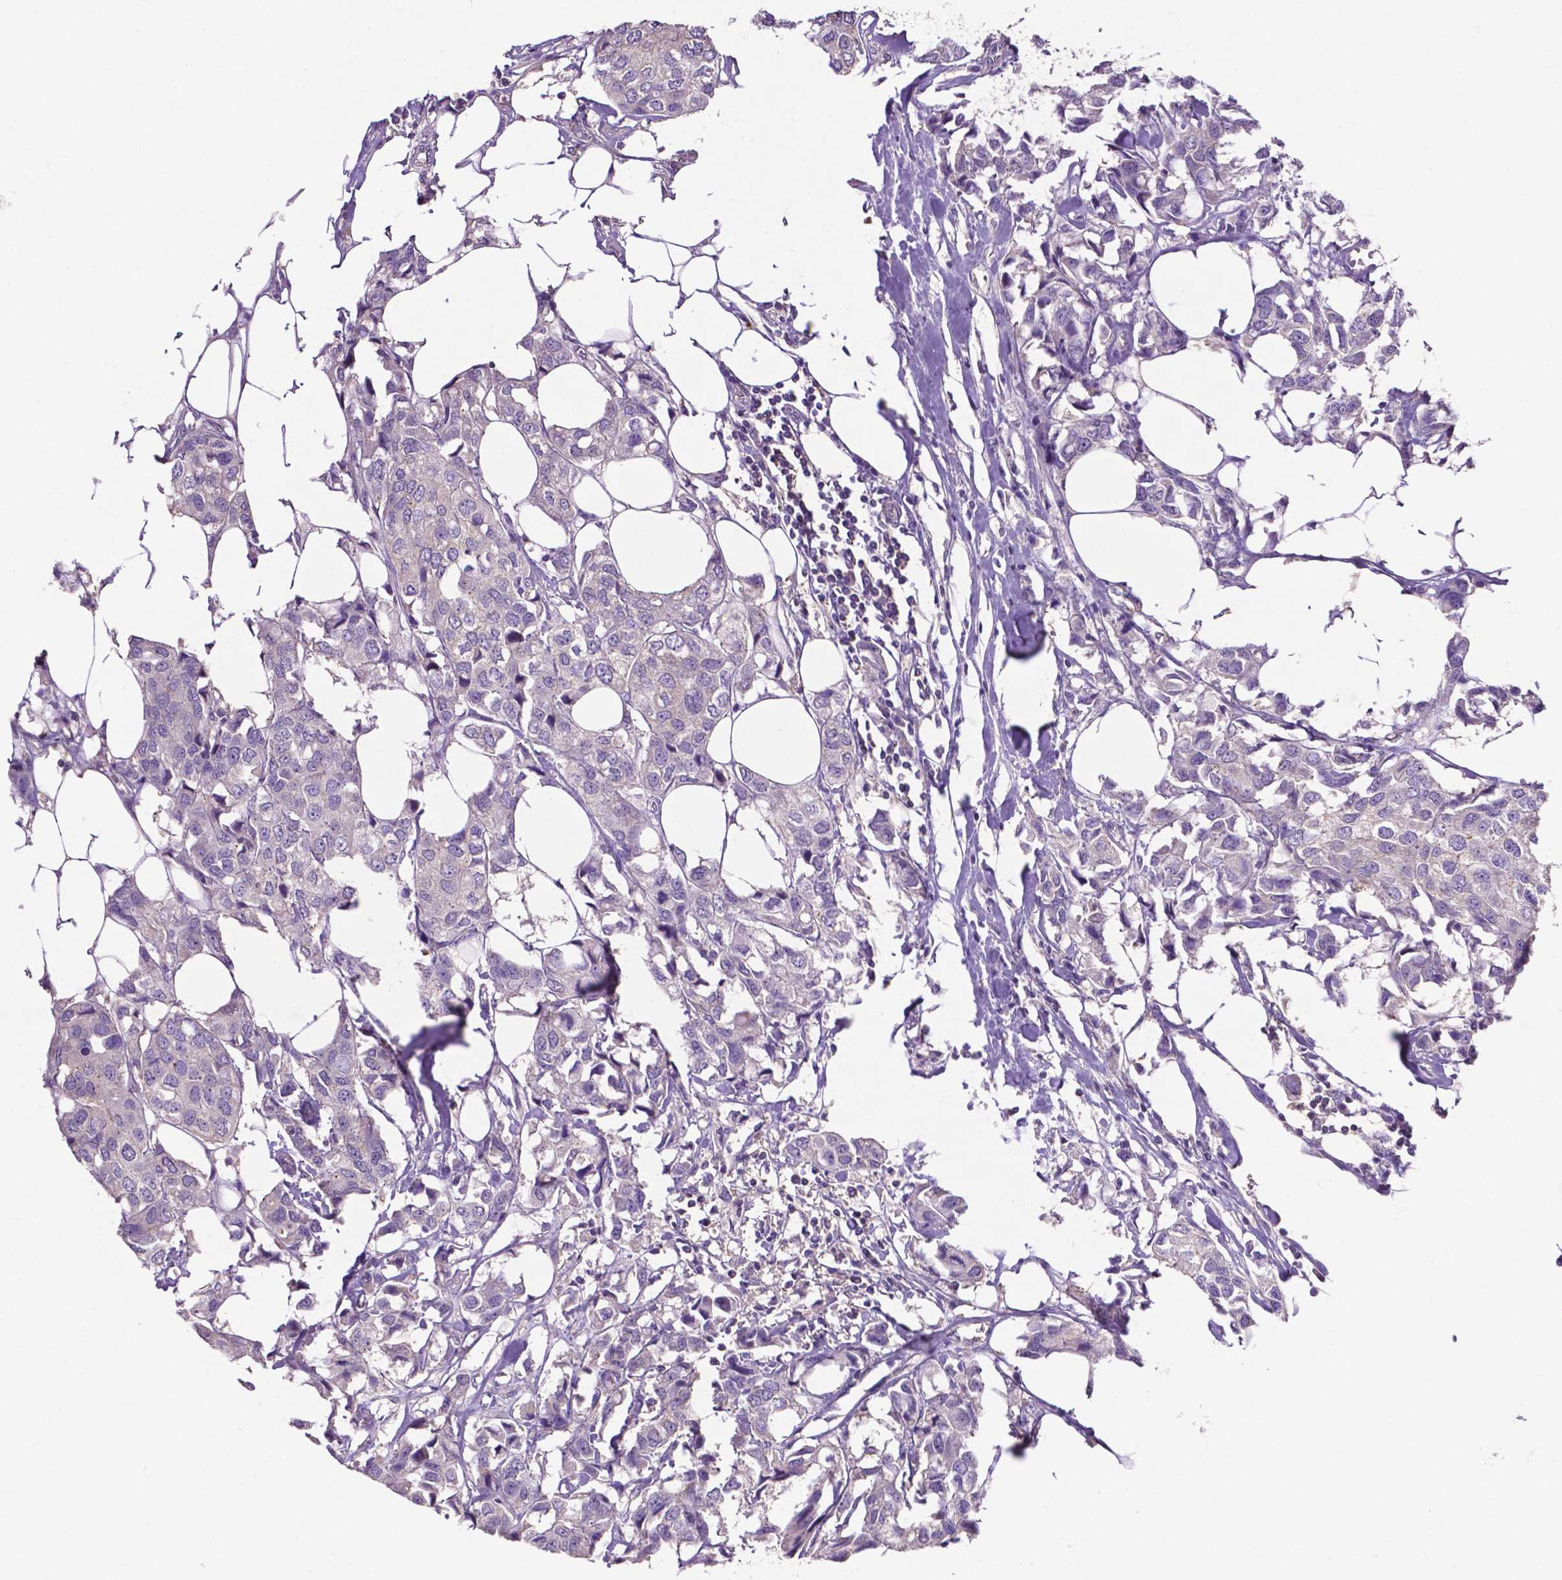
{"staining": {"intensity": "negative", "quantity": "none", "location": "none"}, "tissue": "breast cancer", "cell_type": "Tumor cells", "image_type": "cancer", "snomed": [{"axis": "morphology", "description": "Duct carcinoma"}, {"axis": "topography", "description": "Breast"}], "caption": "Protein analysis of breast cancer (intraductal carcinoma) exhibits no significant staining in tumor cells.", "gene": "PRPS2", "patient": {"sex": "female", "age": 80}}